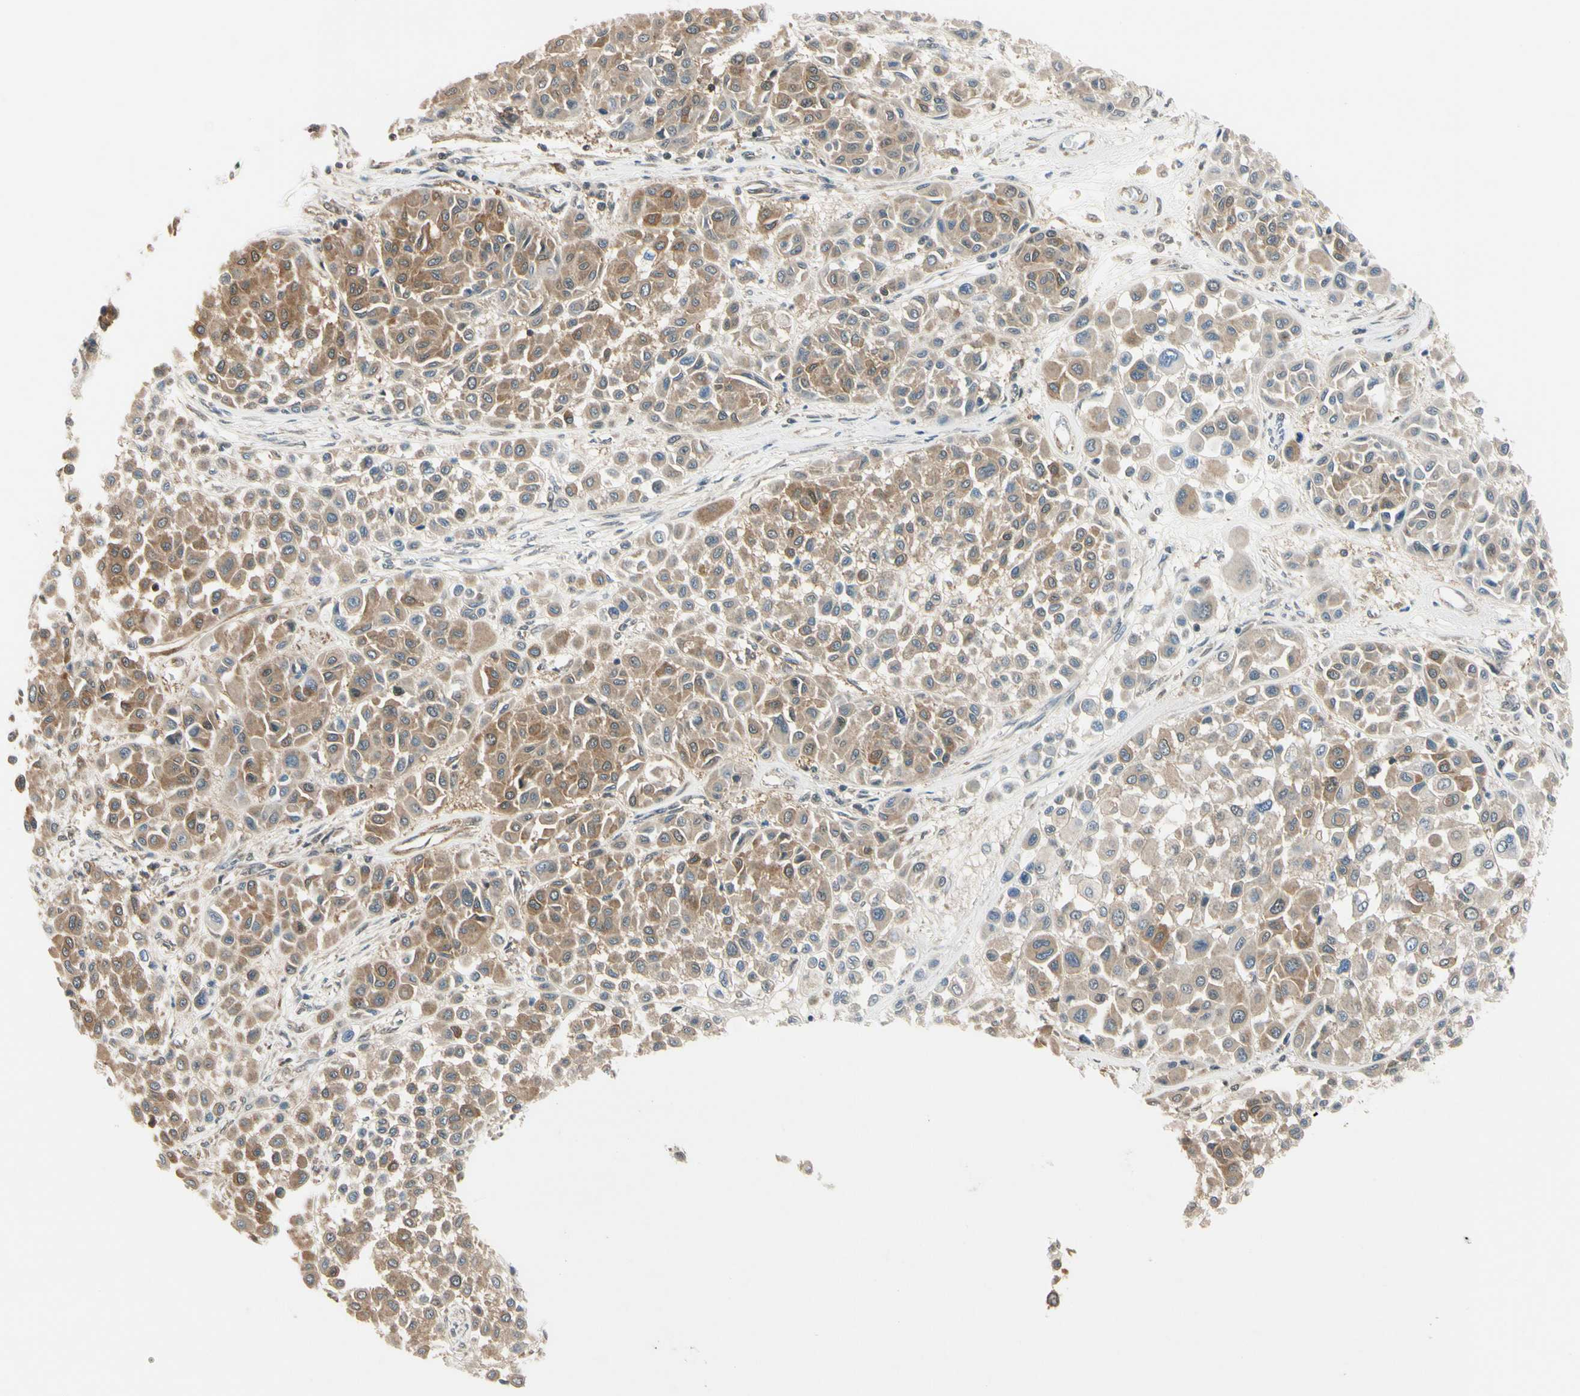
{"staining": {"intensity": "moderate", "quantity": ">75%", "location": "cytoplasmic/membranous,nuclear"}, "tissue": "melanoma", "cell_type": "Tumor cells", "image_type": "cancer", "snomed": [{"axis": "morphology", "description": "Malignant melanoma, Metastatic site"}, {"axis": "topography", "description": "Soft tissue"}], "caption": "This micrograph displays IHC staining of malignant melanoma (metastatic site), with medium moderate cytoplasmic/membranous and nuclear positivity in about >75% of tumor cells.", "gene": "RASGRF1", "patient": {"sex": "male", "age": 41}}